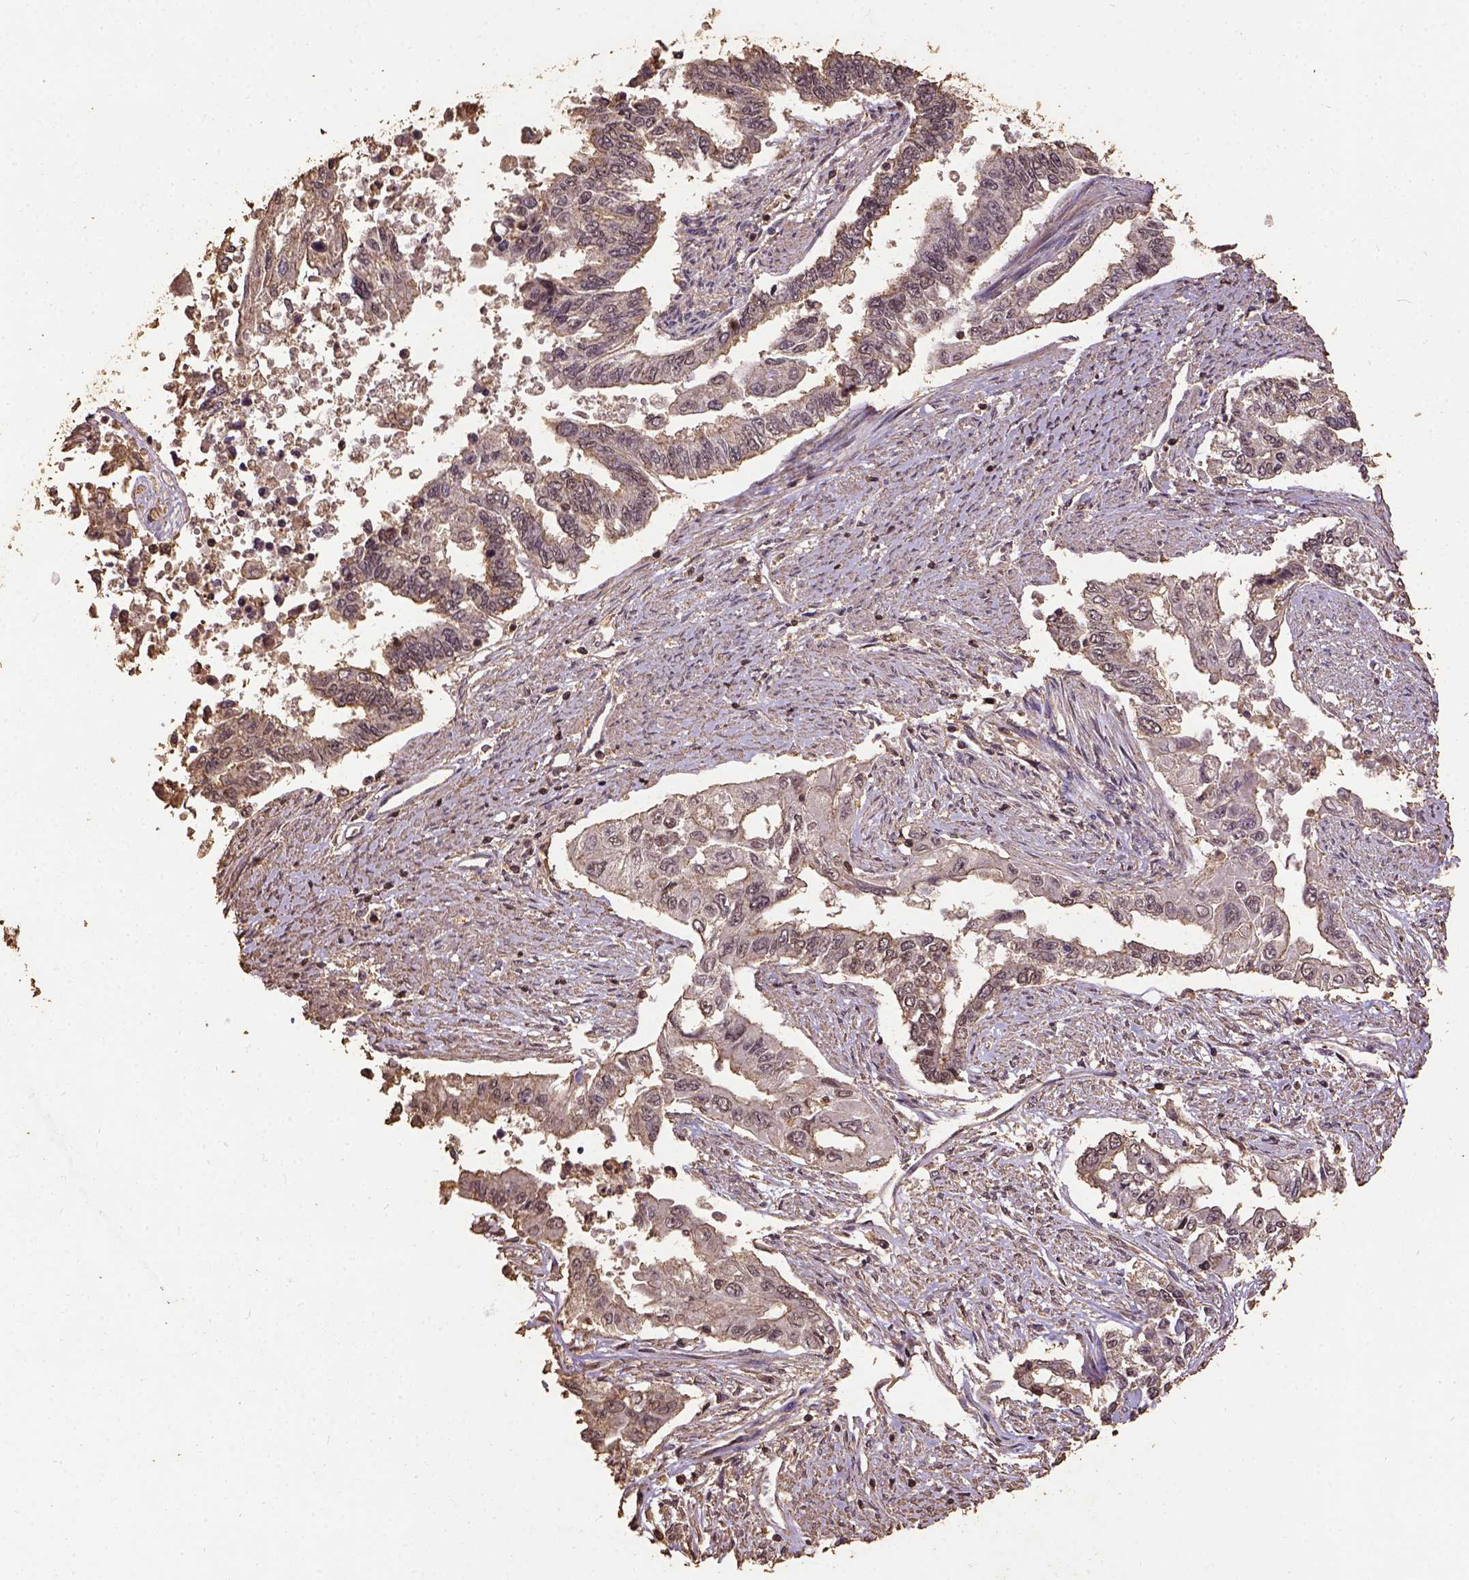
{"staining": {"intensity": "weak", "quantity": "25%-75%", "location": "nuclear"}, "tissue": "endometrial cancer", "cell_type": "Tumor cells", "image_type": "cancer", "snomed": [{"axis": "morphology", "description": "Adenocarcinoma, NOS"}, {"axis": "topography", "description": "Uterus"}], "caption": "Endometrial cancer (adenocarcinoma) was stained to show a protein in brown. There is low levels of weak nuclear staining in about 25%-75% of tumor cells.", "gene": "NACC1", "patient": {"sex": "female", "age": 59}}